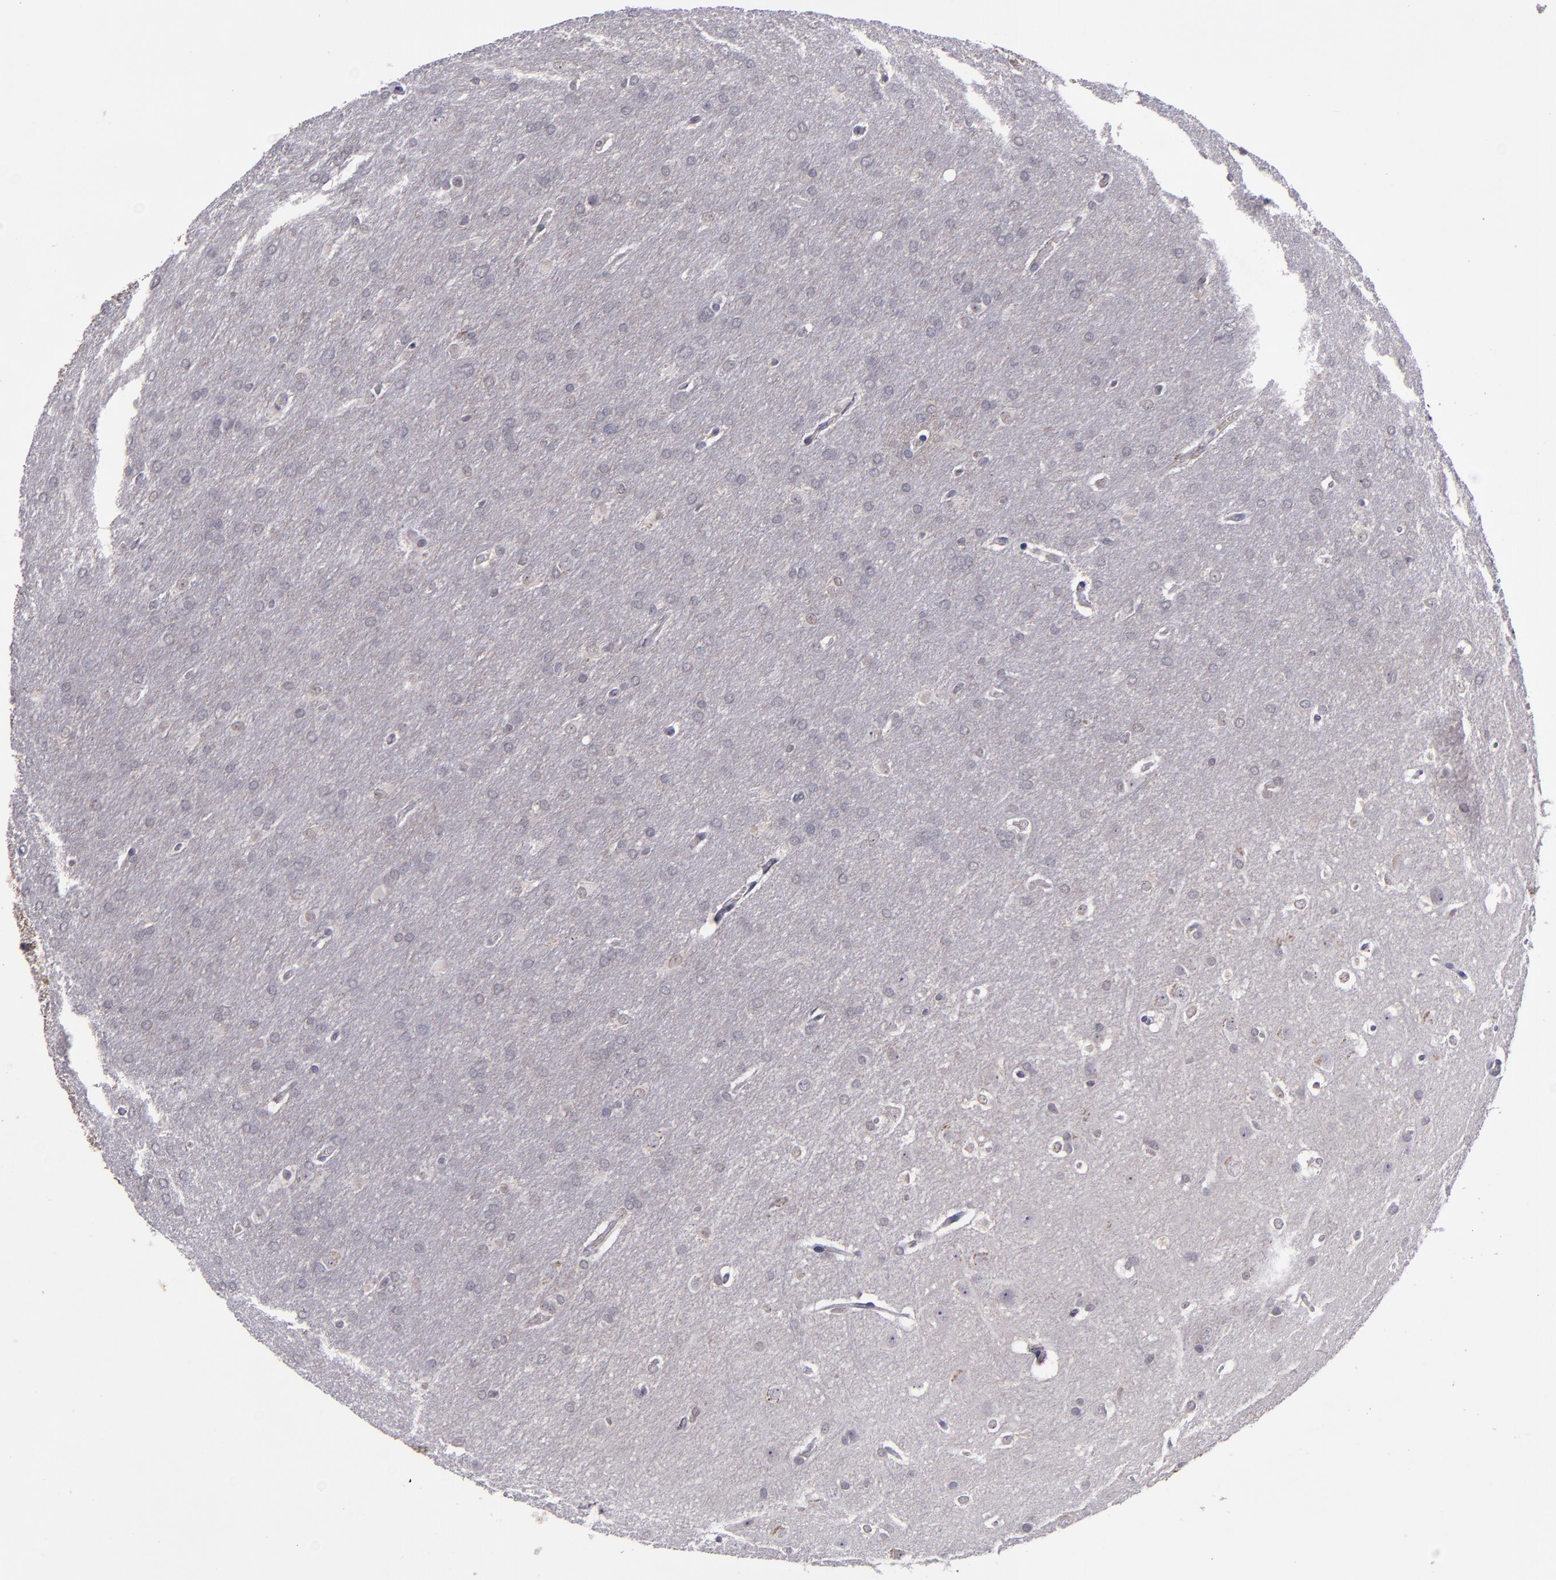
{"staining": {"intensity": "negative", "quantity": "none", "location": "none"}, "tissue": "glioma", "cell_type": "Tumor cells", "image_type": "cancer", "snomed": [{"axis": "morphology", "description": "Glioma, malignant, Low grade"}, {"axis": "topography", "description": "Brain"}], "caption": "A photomicrograph of human glioma is negative for staining in tumor cells. (DAB (3,3'-diaminobenzidine) immunohistochemistry (IHC) visualized using brightfield microscopy, high magnification).", "gene": "MFGE8", "patient": {"sex": "female", "age": 32}}